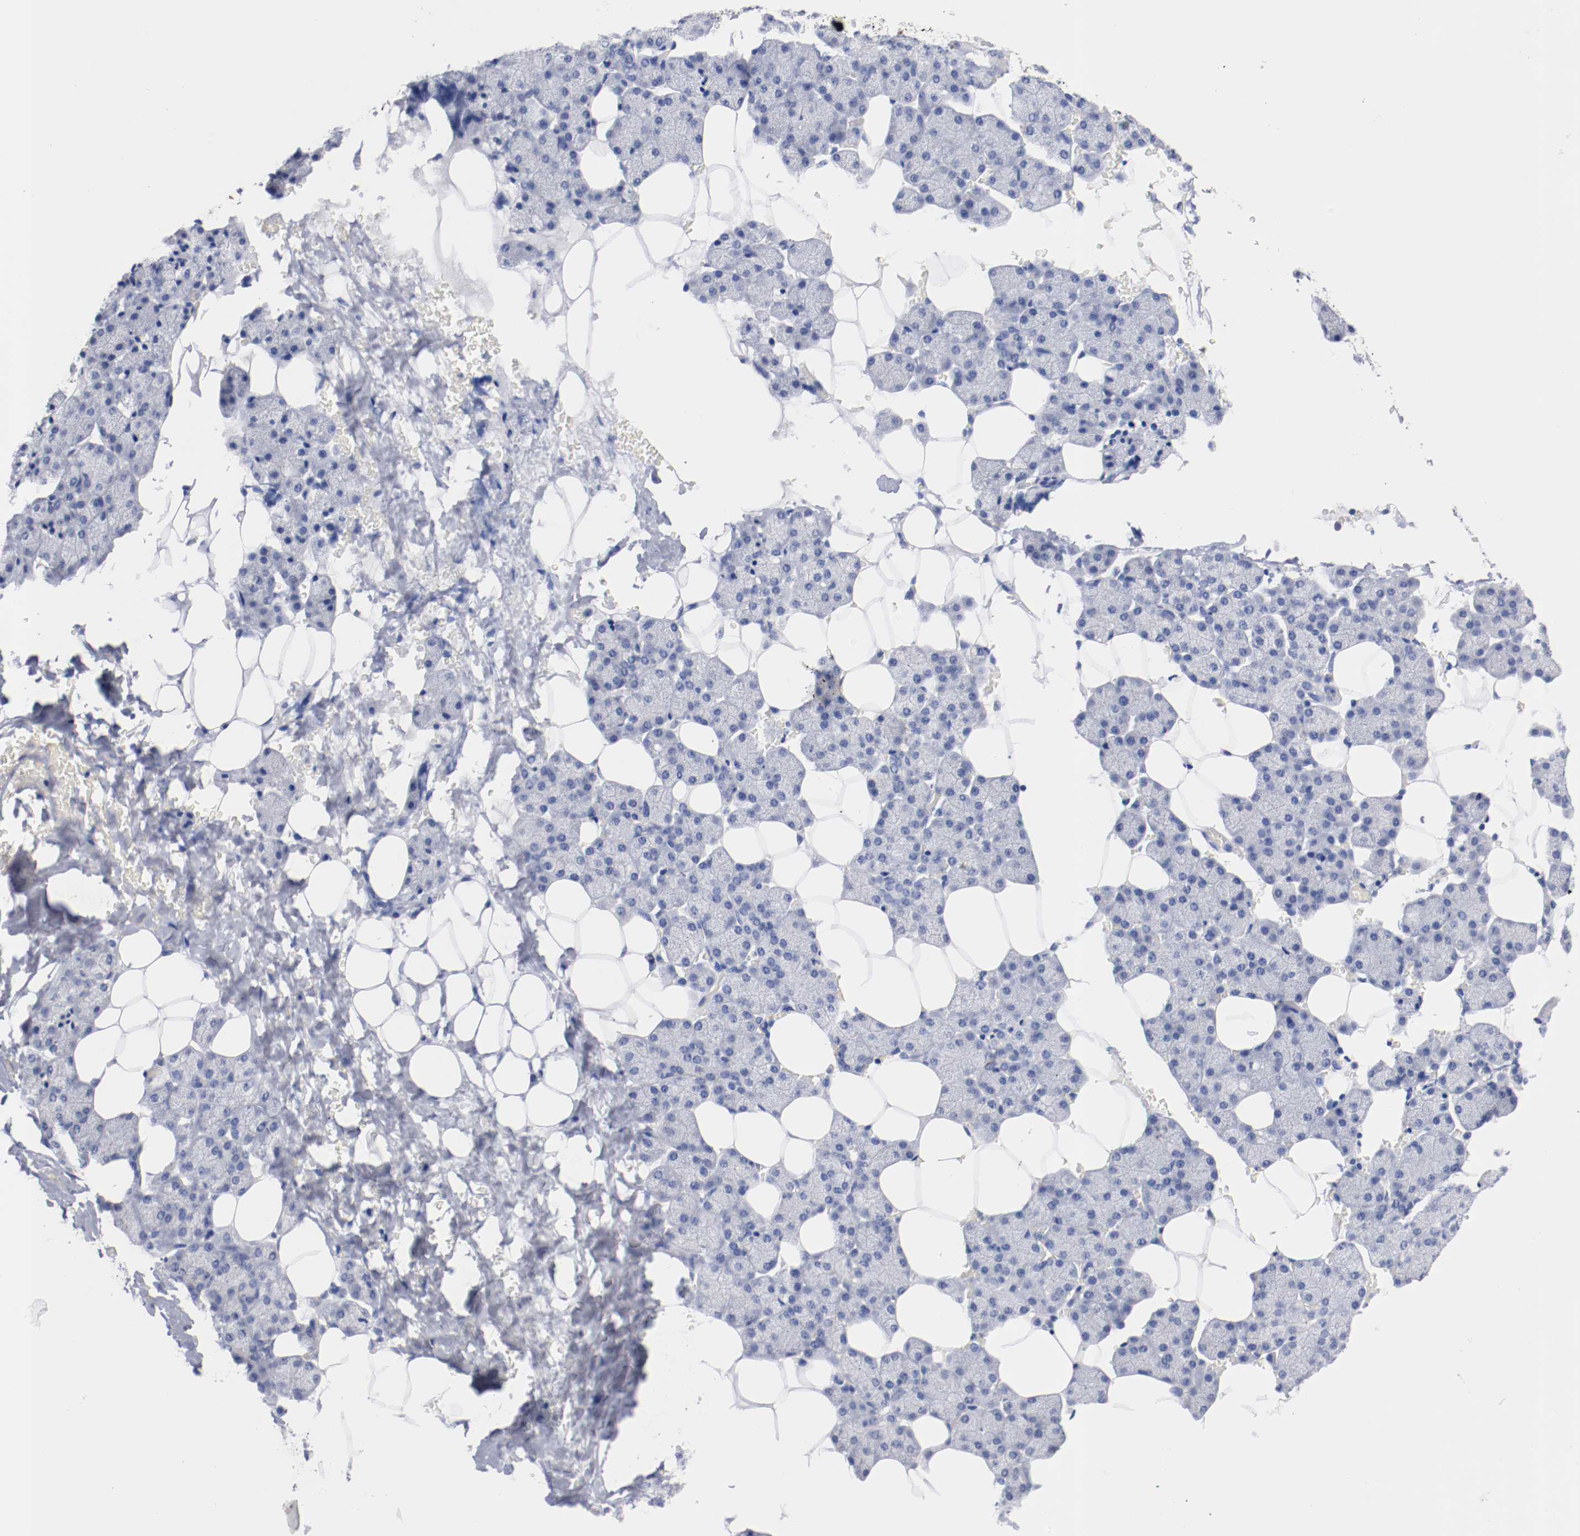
{"staining": {"intensity": "negative", "quantity": "none", "location": "none"}, "tissue": "salivary gland", "cell_type": "Glandular cells", "image_type": "normal", "snomed": [{"axis": "morphology", "description": "Normal tissue, NOS"}, {"axis": "topography", "description": "Lymph node"}, {"axis": "topography", "description": "Salivary gland"}], "caption": "Protein analysis of unremarkable salivary gland demonstrates no significant positivity in glandular cells.", "gene": "FGFBP1", "patient": {"sex": "male", "age": 8}}